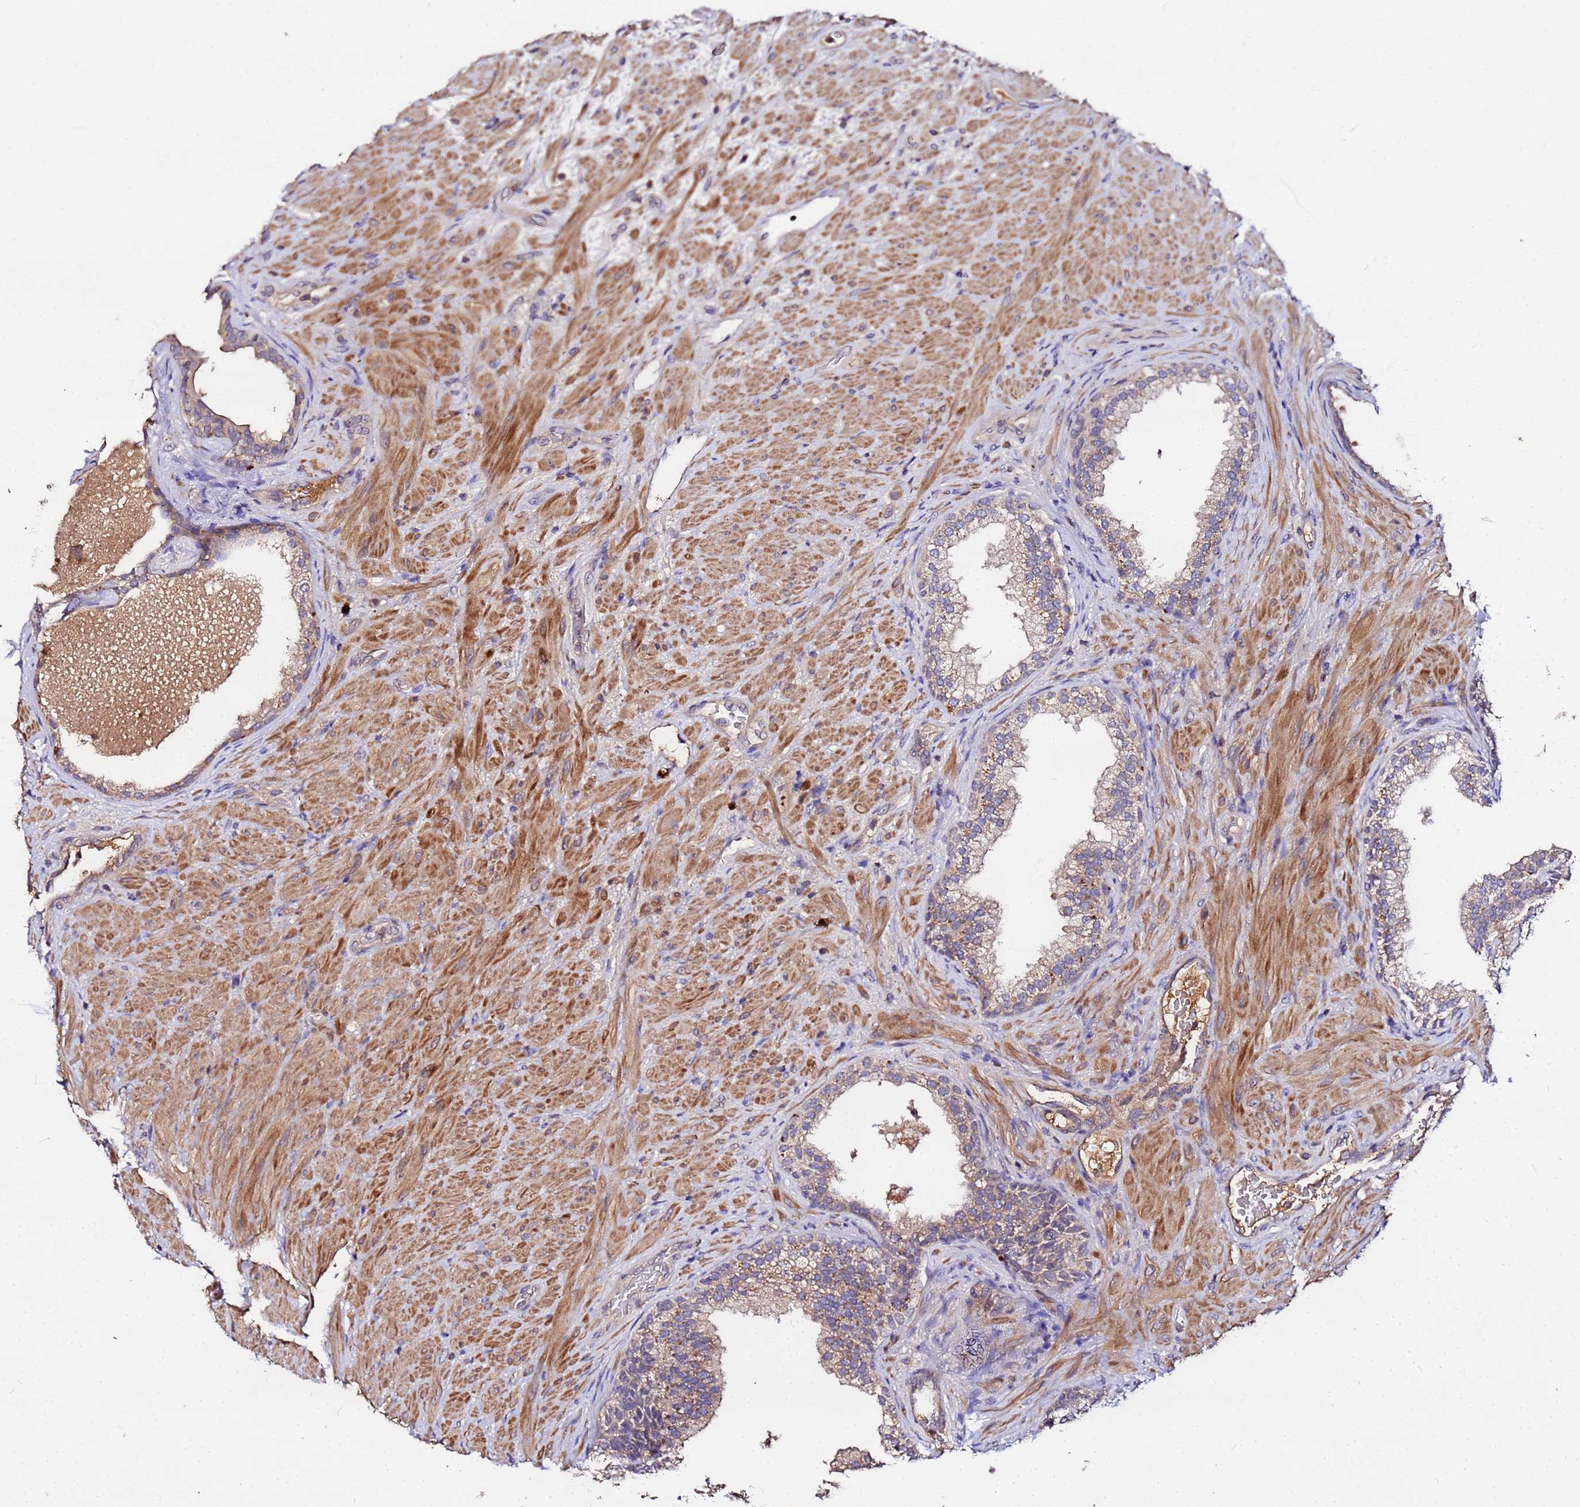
{"staining": {"intensity": "moderate", "quantity": "<25%", "location": "cytoplasmic/membranous"}, "tissue": "prostate", "cell_type": "Glandular cells", "image_type": "normal", "snomed": [{"axis": "morphology", "description": "Normal tissue, NOS"}, {"axis": "topography", "description": "Prostate"}], "caption": "Glandular cells reveal moderate cytoplasmic/membranous expression in approximately <25% of cells in unremarkable prostate.", "gene": "MTERF1", "patient": {"sex": "male", "age": 76}}